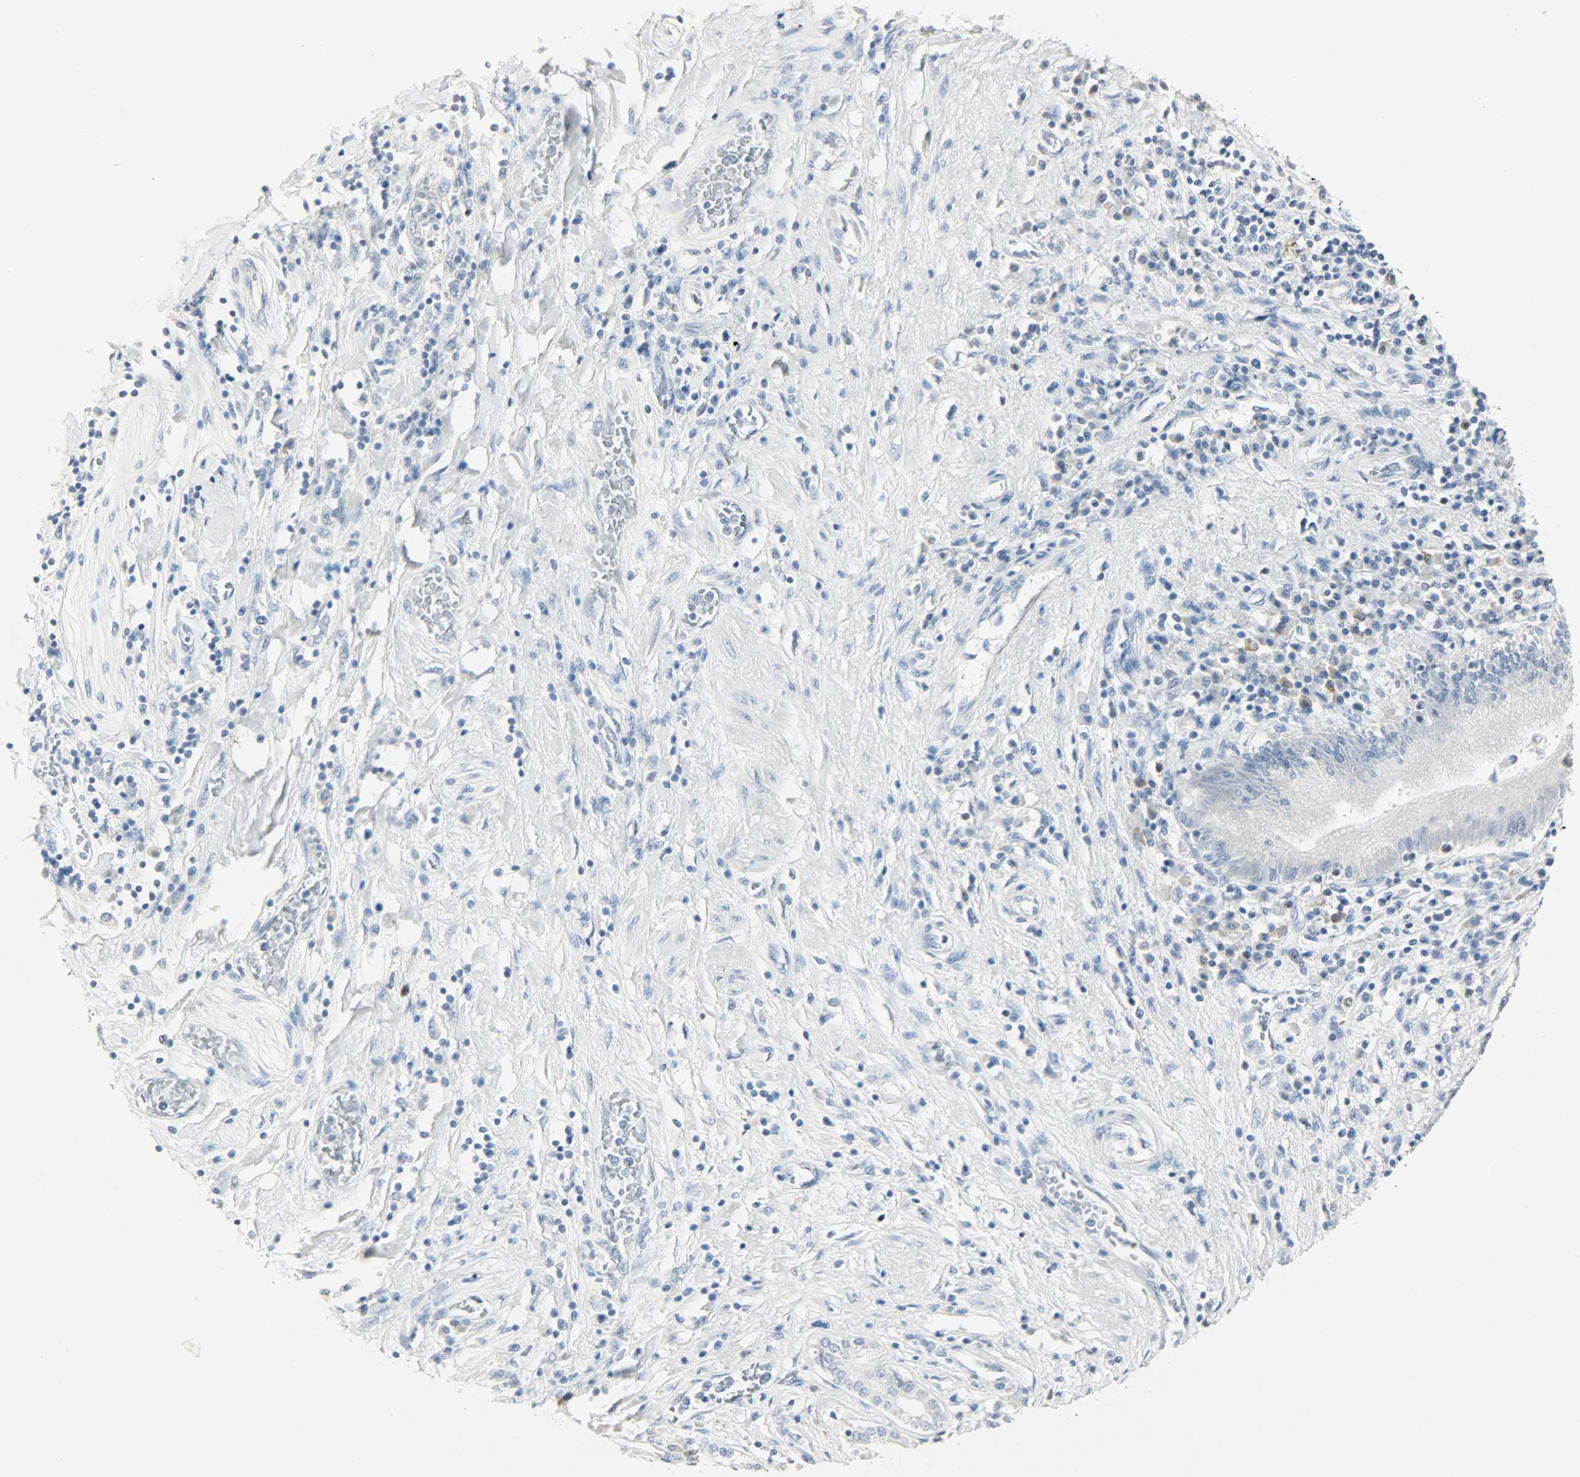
{"staining": {"intensity": "negative", "quantity": "none", "location": "none"}, "tissue": "pancreatic cancer", "cell_type": "Tumor cells", "image_type": "cancer", "snomed": [{"axis": "morphology", "description": "Adenocarcinoma, NOS"}, {"axis": "topography", "description": "Pancreas"}], "caption": "Immunohistochemistry (IHC) of human pancreatic cancer displays no expression in tumor cells. Nuclei are stained in blue.", "gene": "HELLS", "patient": {"sex": "female", "age": 48}}